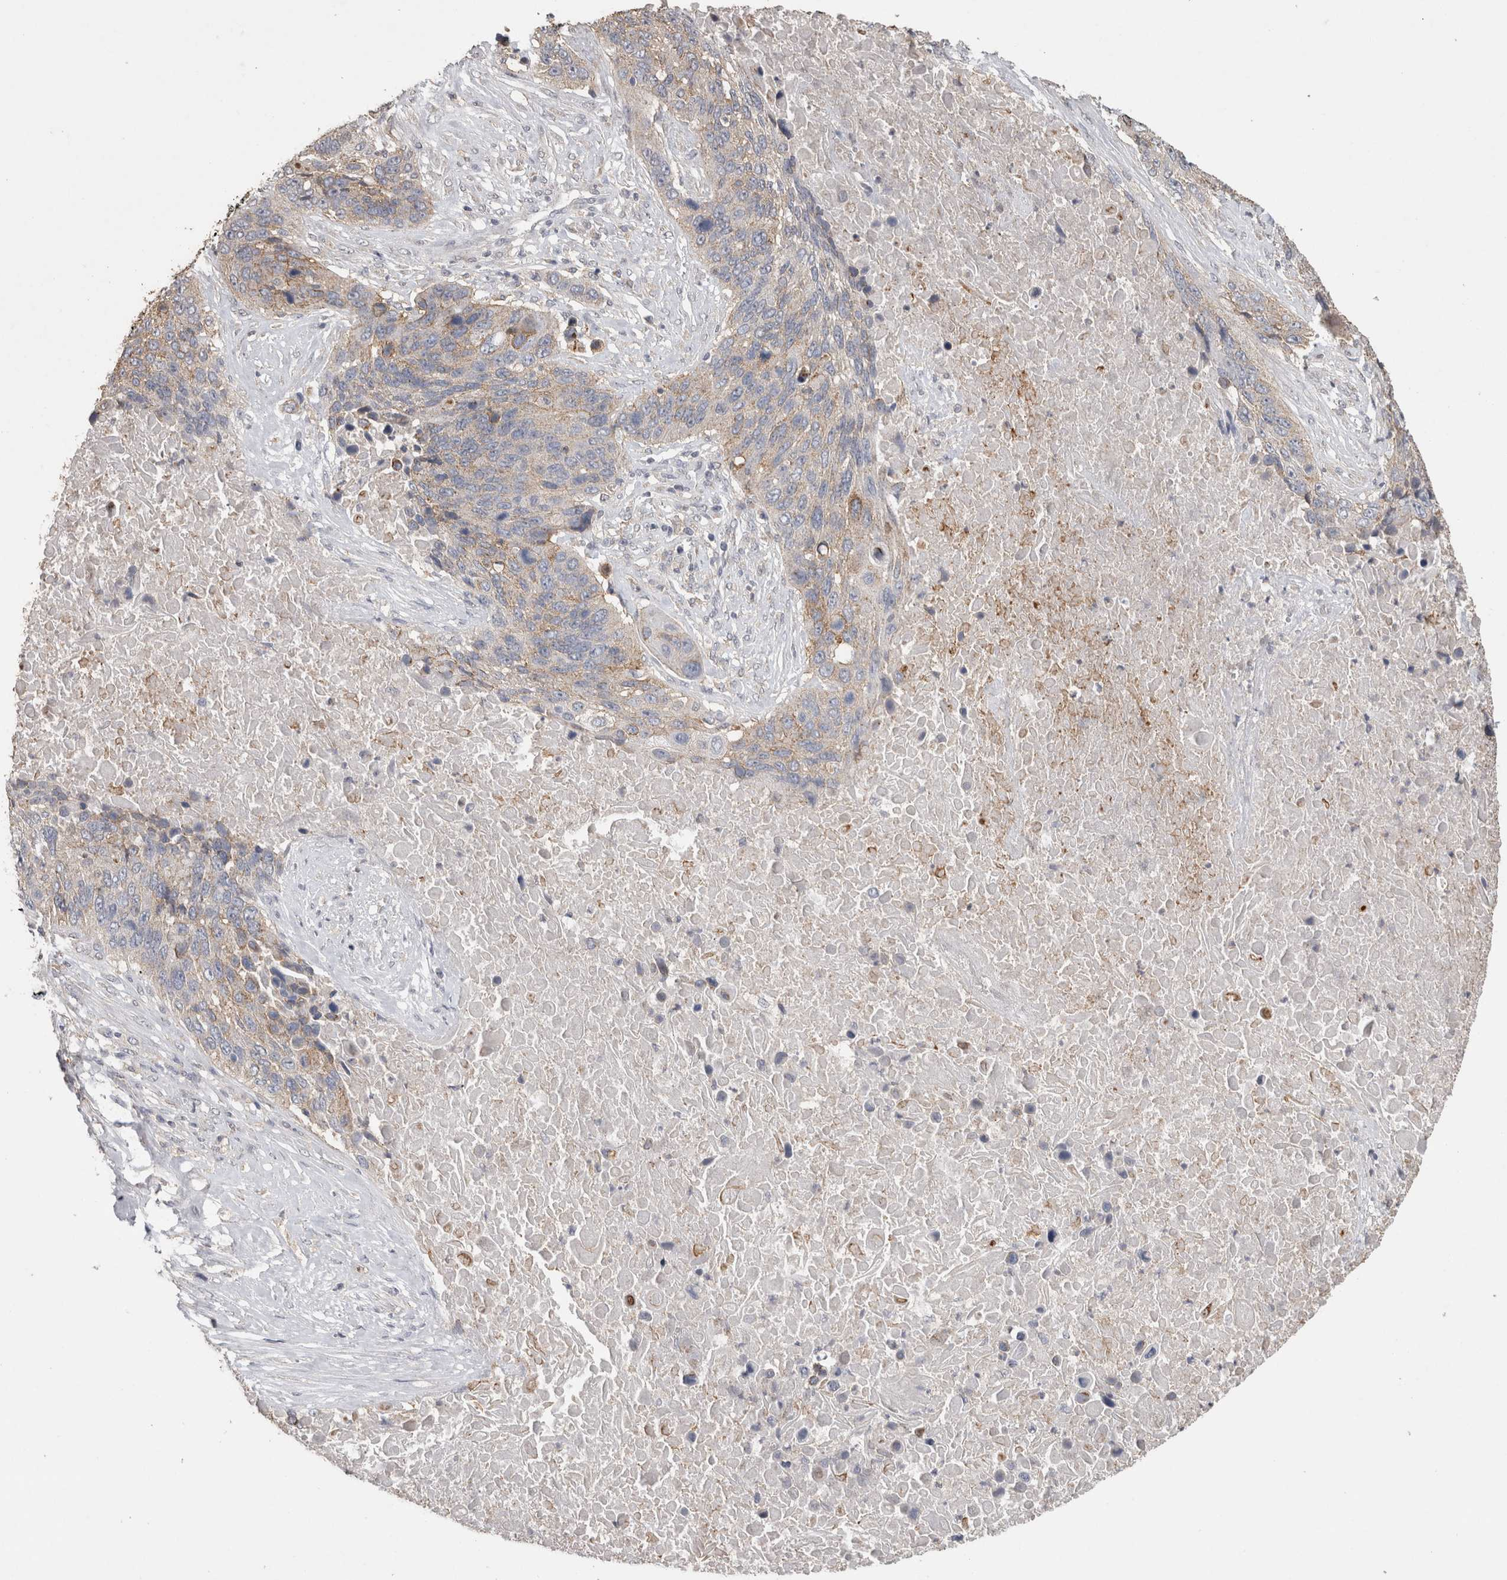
{"staining": {"intensity": "moderate", "quantity": "<25%", "location": "cytoplasmic/membranous"}, "tissue": "lung cancer", "cell_type": "Tumor cells", "image_type": "cancer", "snomed": [{"axis": "morphology", "description": "Squamous cell carcinoma, NOS"}, {"axis": "topography", "description": "Lung"}], "caption": "A photomicrograph showing moderate cytoplasmic/membranous expression in approximately <25% of tumor cells in squamous cell carcinoma (lung), as visualized by brown immunohistochemical staining.", "gene": "CNTFR", "patient": {"sex": "male", "age": 66}}